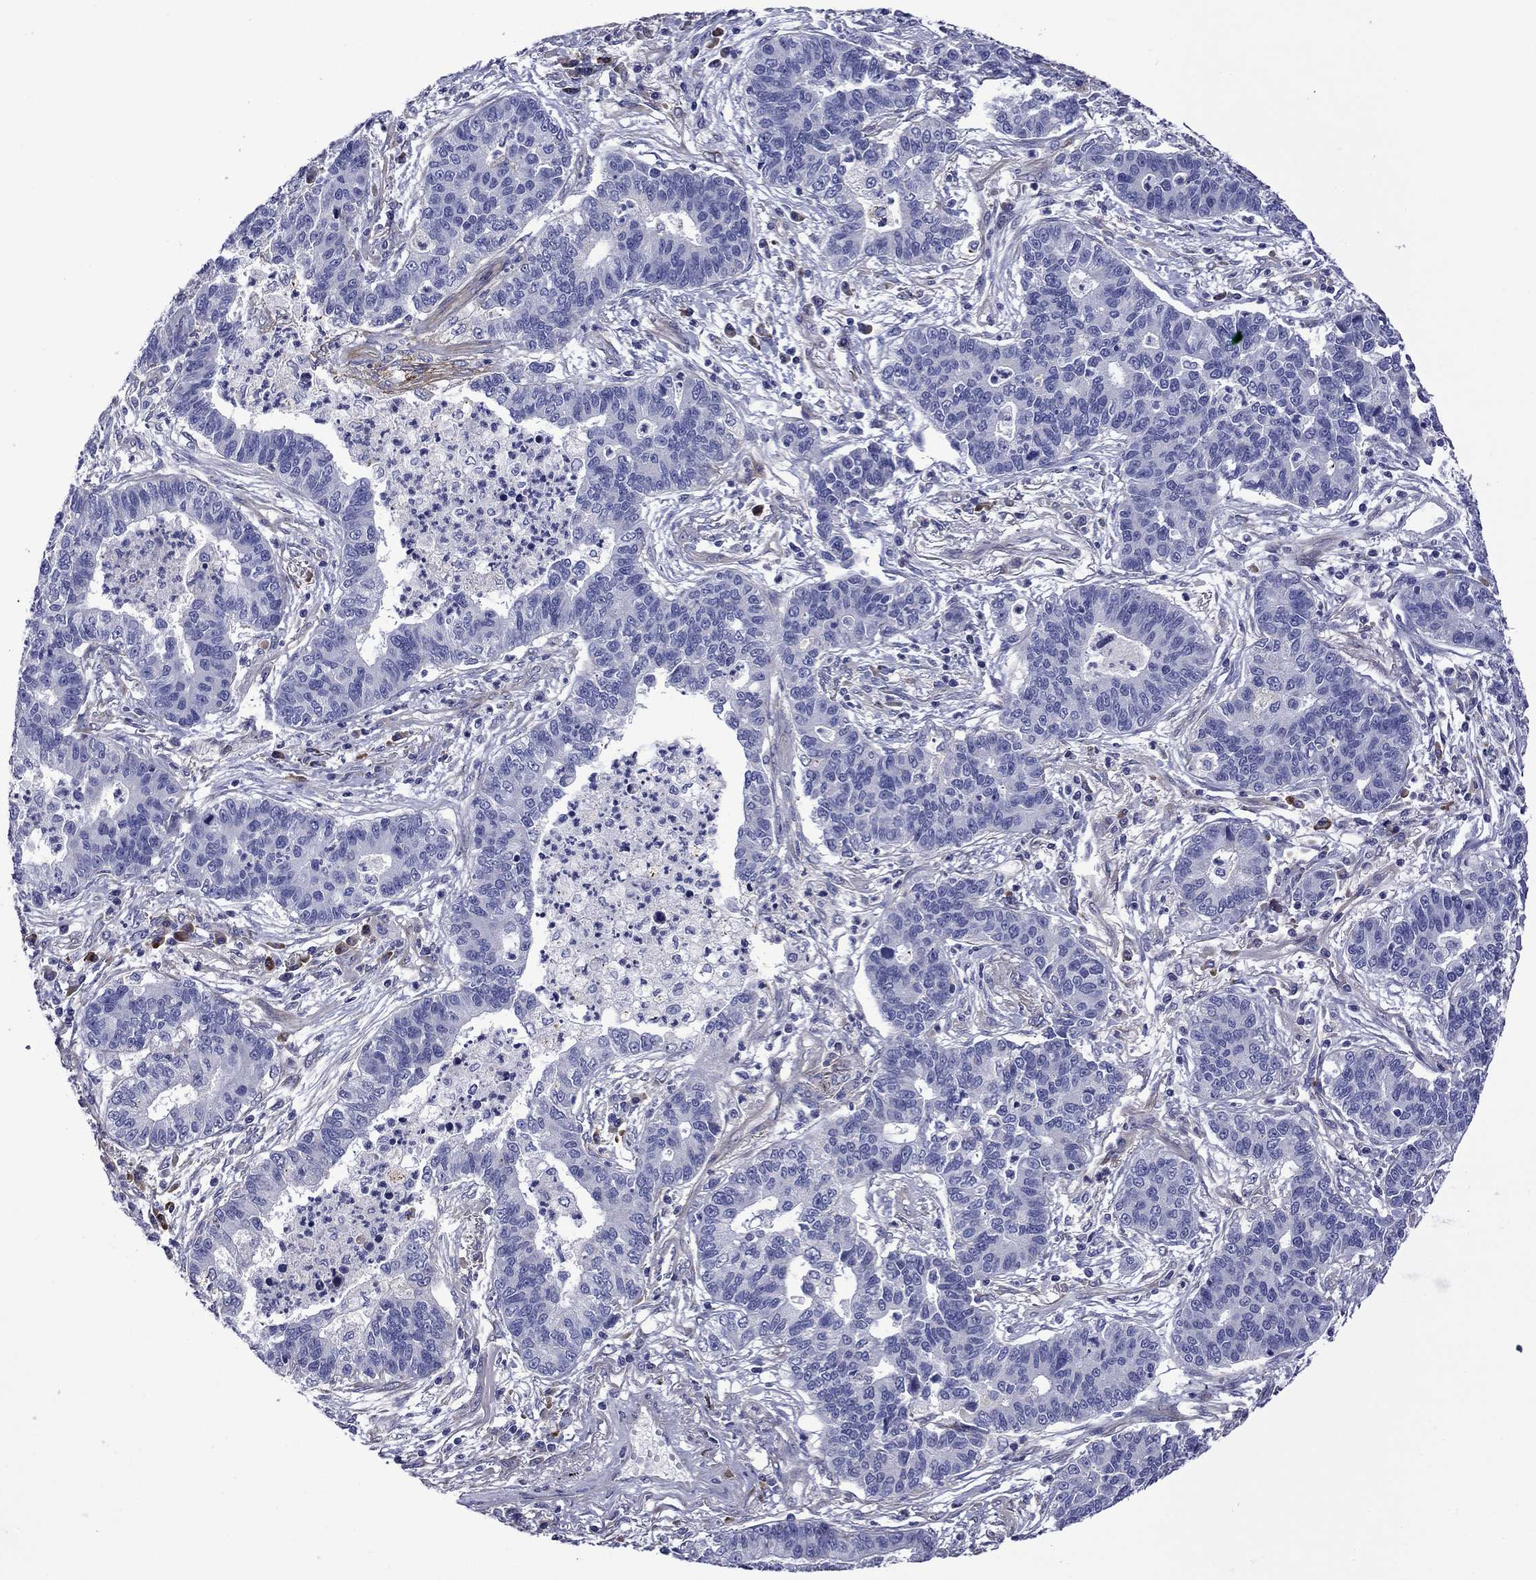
{"staining": {"intensity": "negative", "quantity": "none", "location": "none"}, "tissue": "lung cancer", "cell_type": "Tumor cells", "image_type": "cancer", "snomed": [{"axis": "morphology", "description": "Adenocarcinoma, NOS"}, {"axis": "topography", "description": "Lung"}], "caption": "An image of human lung adenocarcinoma is negative for staining in tumor cells.", "gene": "HSPG2", "patient": {"sex": "female", "age": 57}}